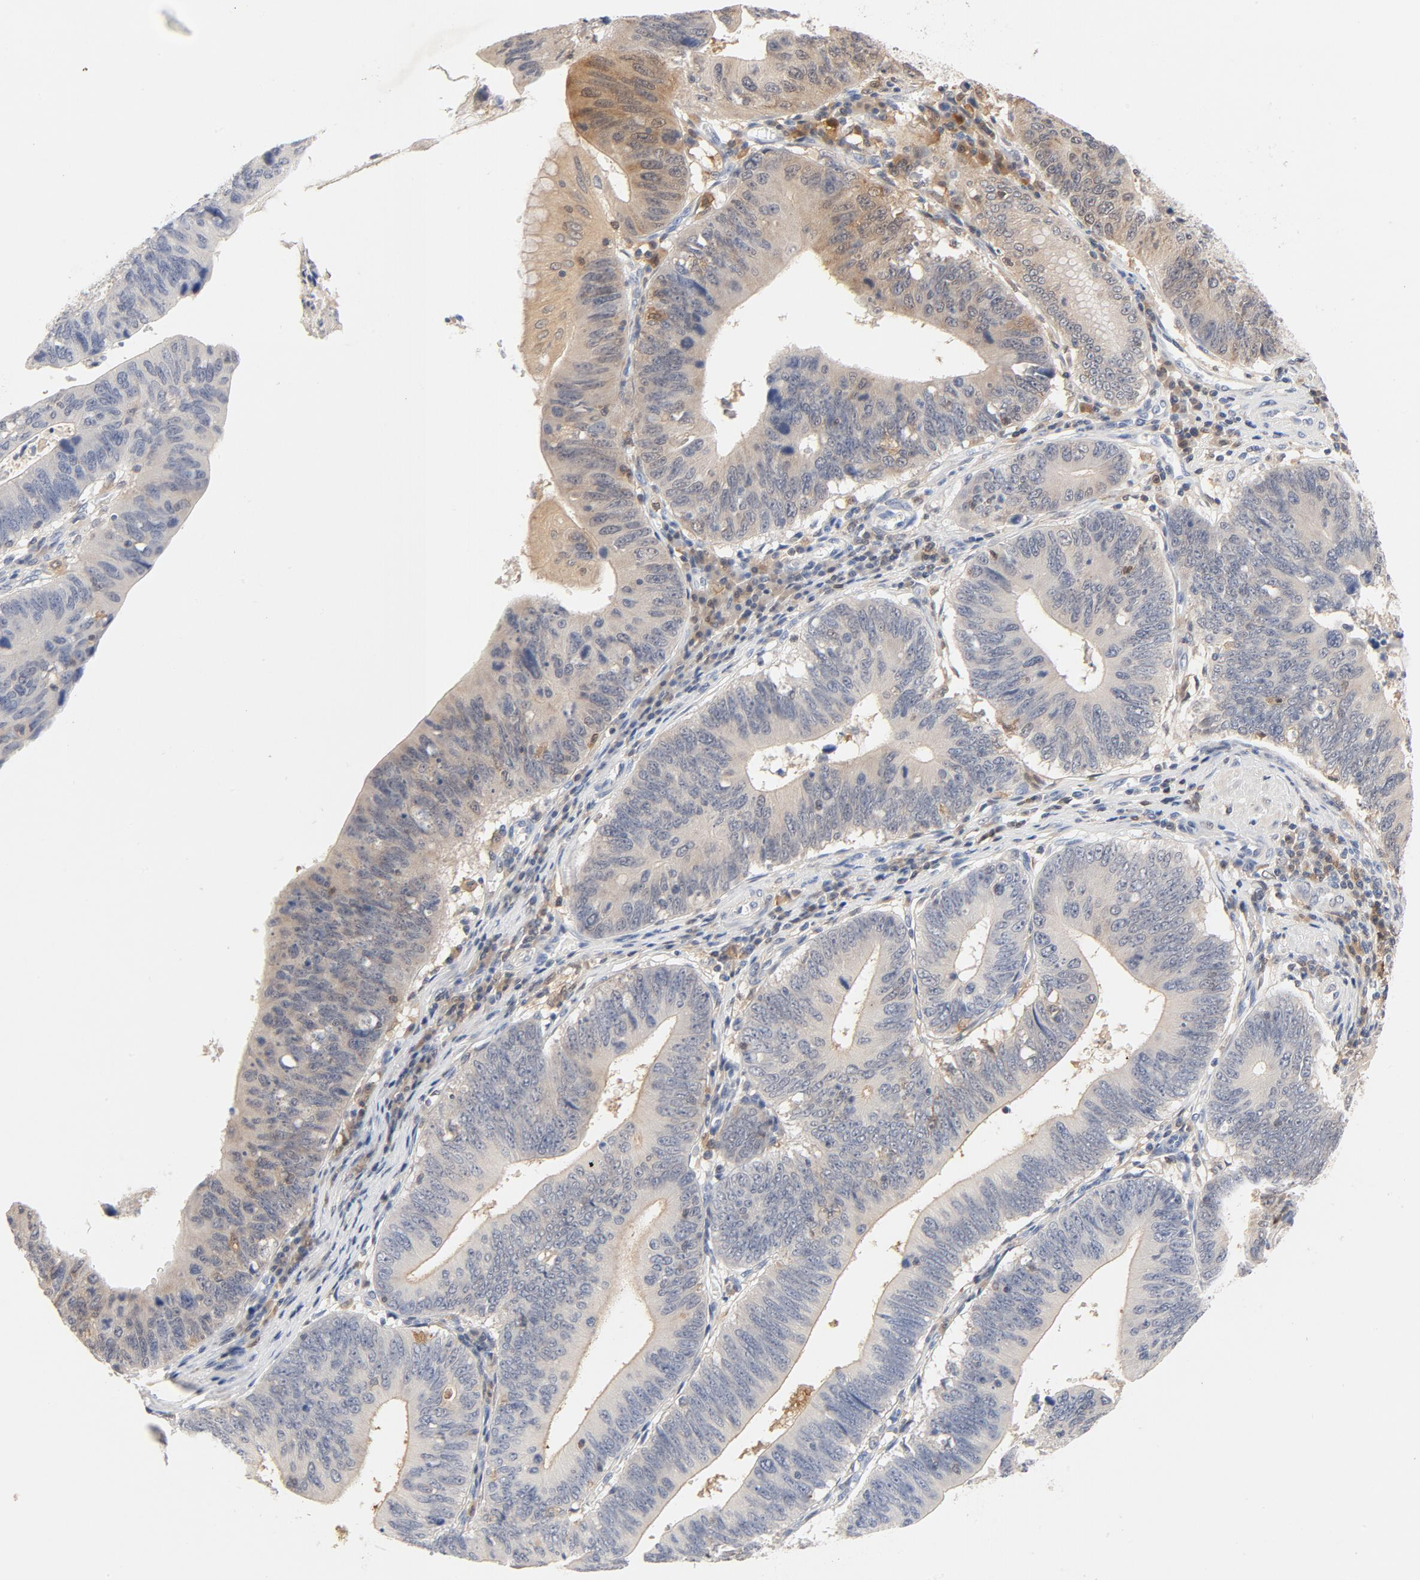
{"staining": {"intensity": "weak", "quantity": "25%-75%", "location": "cytoplasmic/membranous"}, "tissue": "stomach cancer", "cell_type": "Tumor cells", "image_type": "cancer", "snomed": [{"axis": "morphology", "description": "Adenocarcinoma, NOS"}, {"axis": "topography", "description": "Stomach"}], "caption": "Brown immunohistochemical staining in human stomach cancer (adenocarcinoma) exhibits weak cytoplasmic/membranous staining in approximately 25%-75% of tumor cells. (DAB (3,3'-diaminobenzidine) IHC with brightfield microscopy, high magnification).", "gene": "STAT1", "patient": {"sex": "male", "age": 59}}